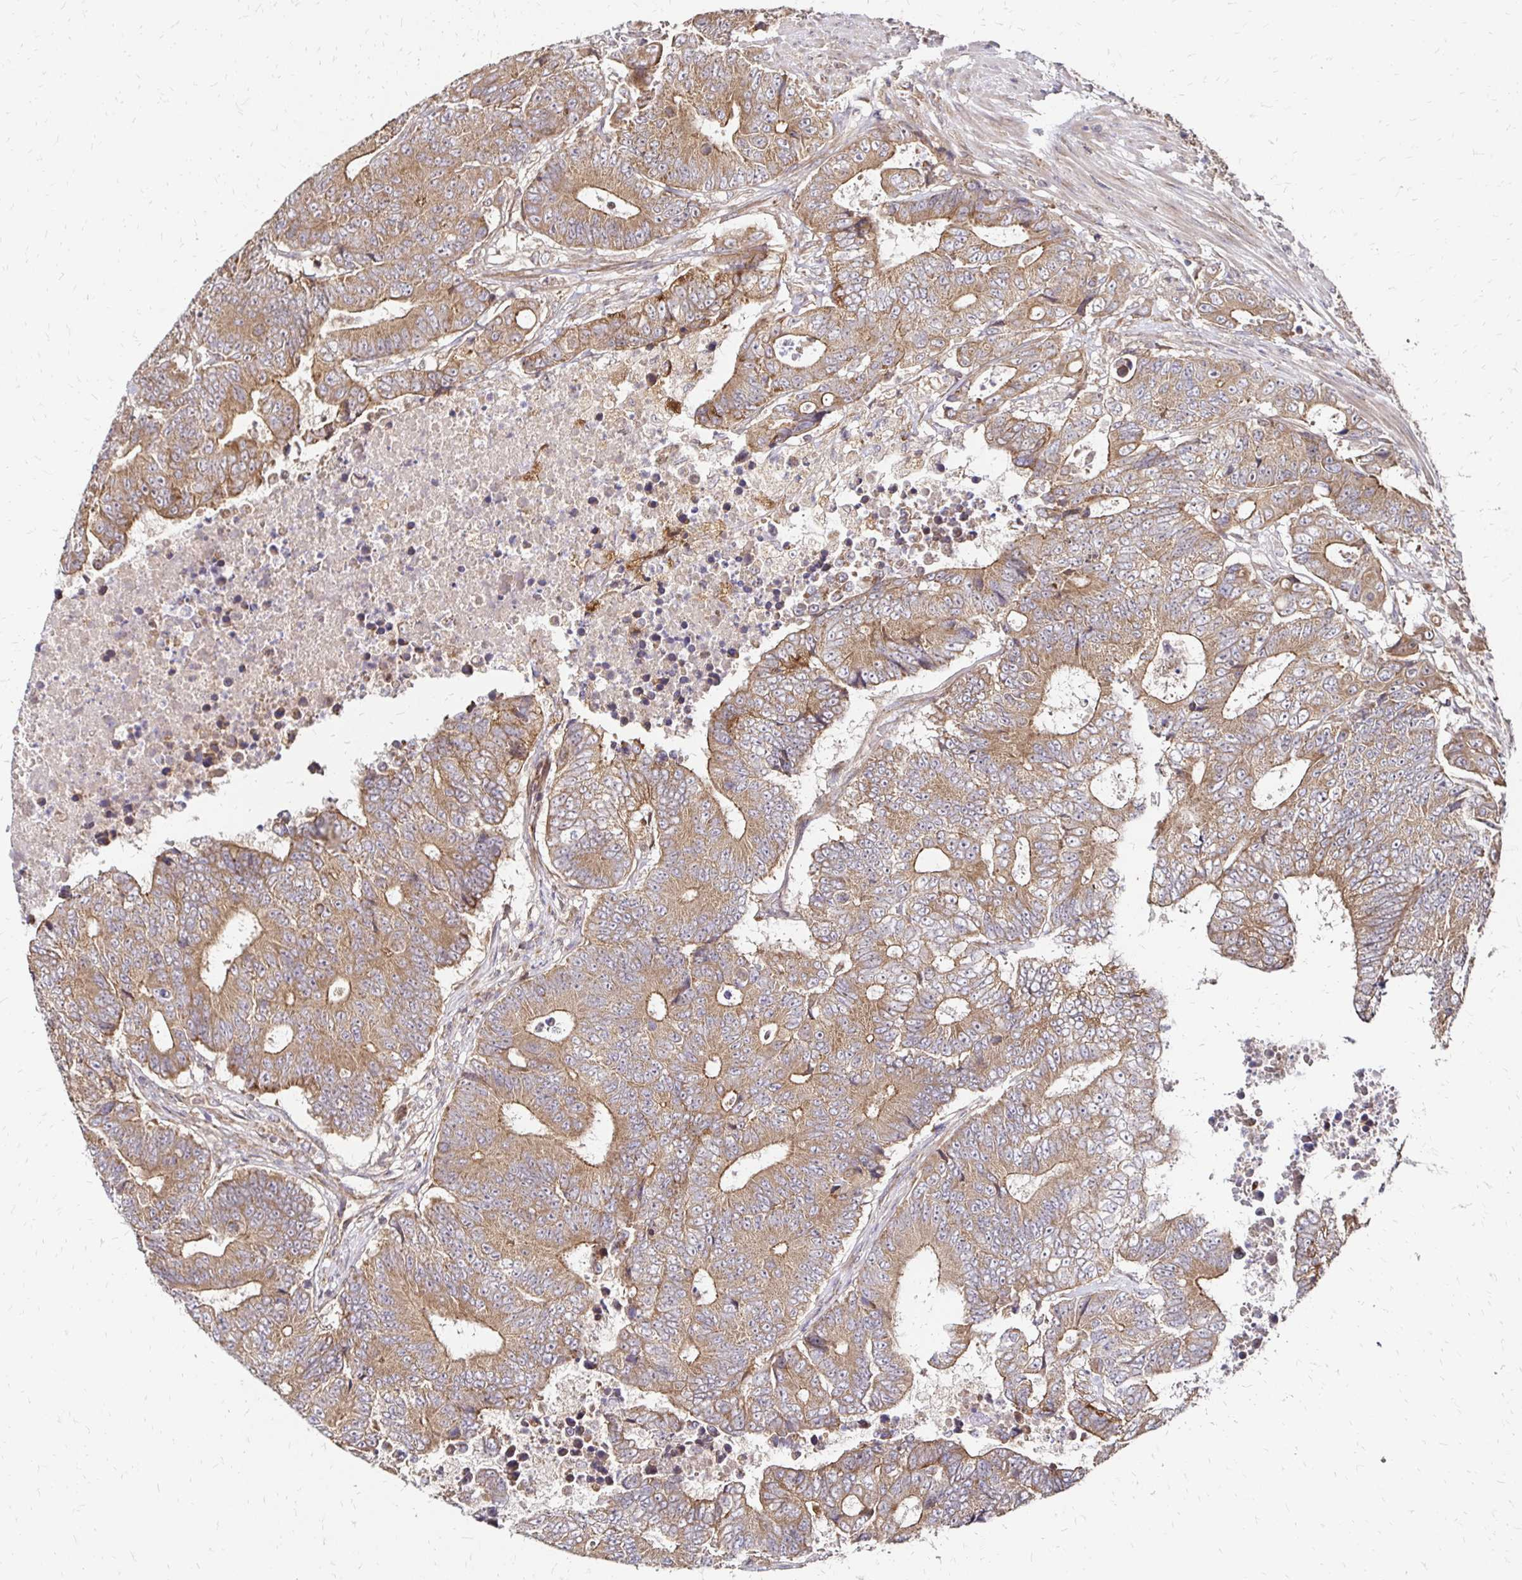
{"staining": {"intensity": "moderate", "quantity": ">75%", "location": "cytoplasmic/membranous"}, "tissue": "colorectal cancer", "cell_type": "Tumor cells", "image_type": "cancer", "snomed": [{"axis": "morphology", "description": "Adenocarcinoma, NOS"}, {"axis": "topography", "description": "Colon"}], "caption": "Colorectal cancer (adenocarcinoma) stained with a brown dye demonstrates moderate cytoplasmic/membranous positive positivity in approximately >75% of tumor cells.", "gene": "ZW10", "patient": {"sex": "female", "age": 48}}